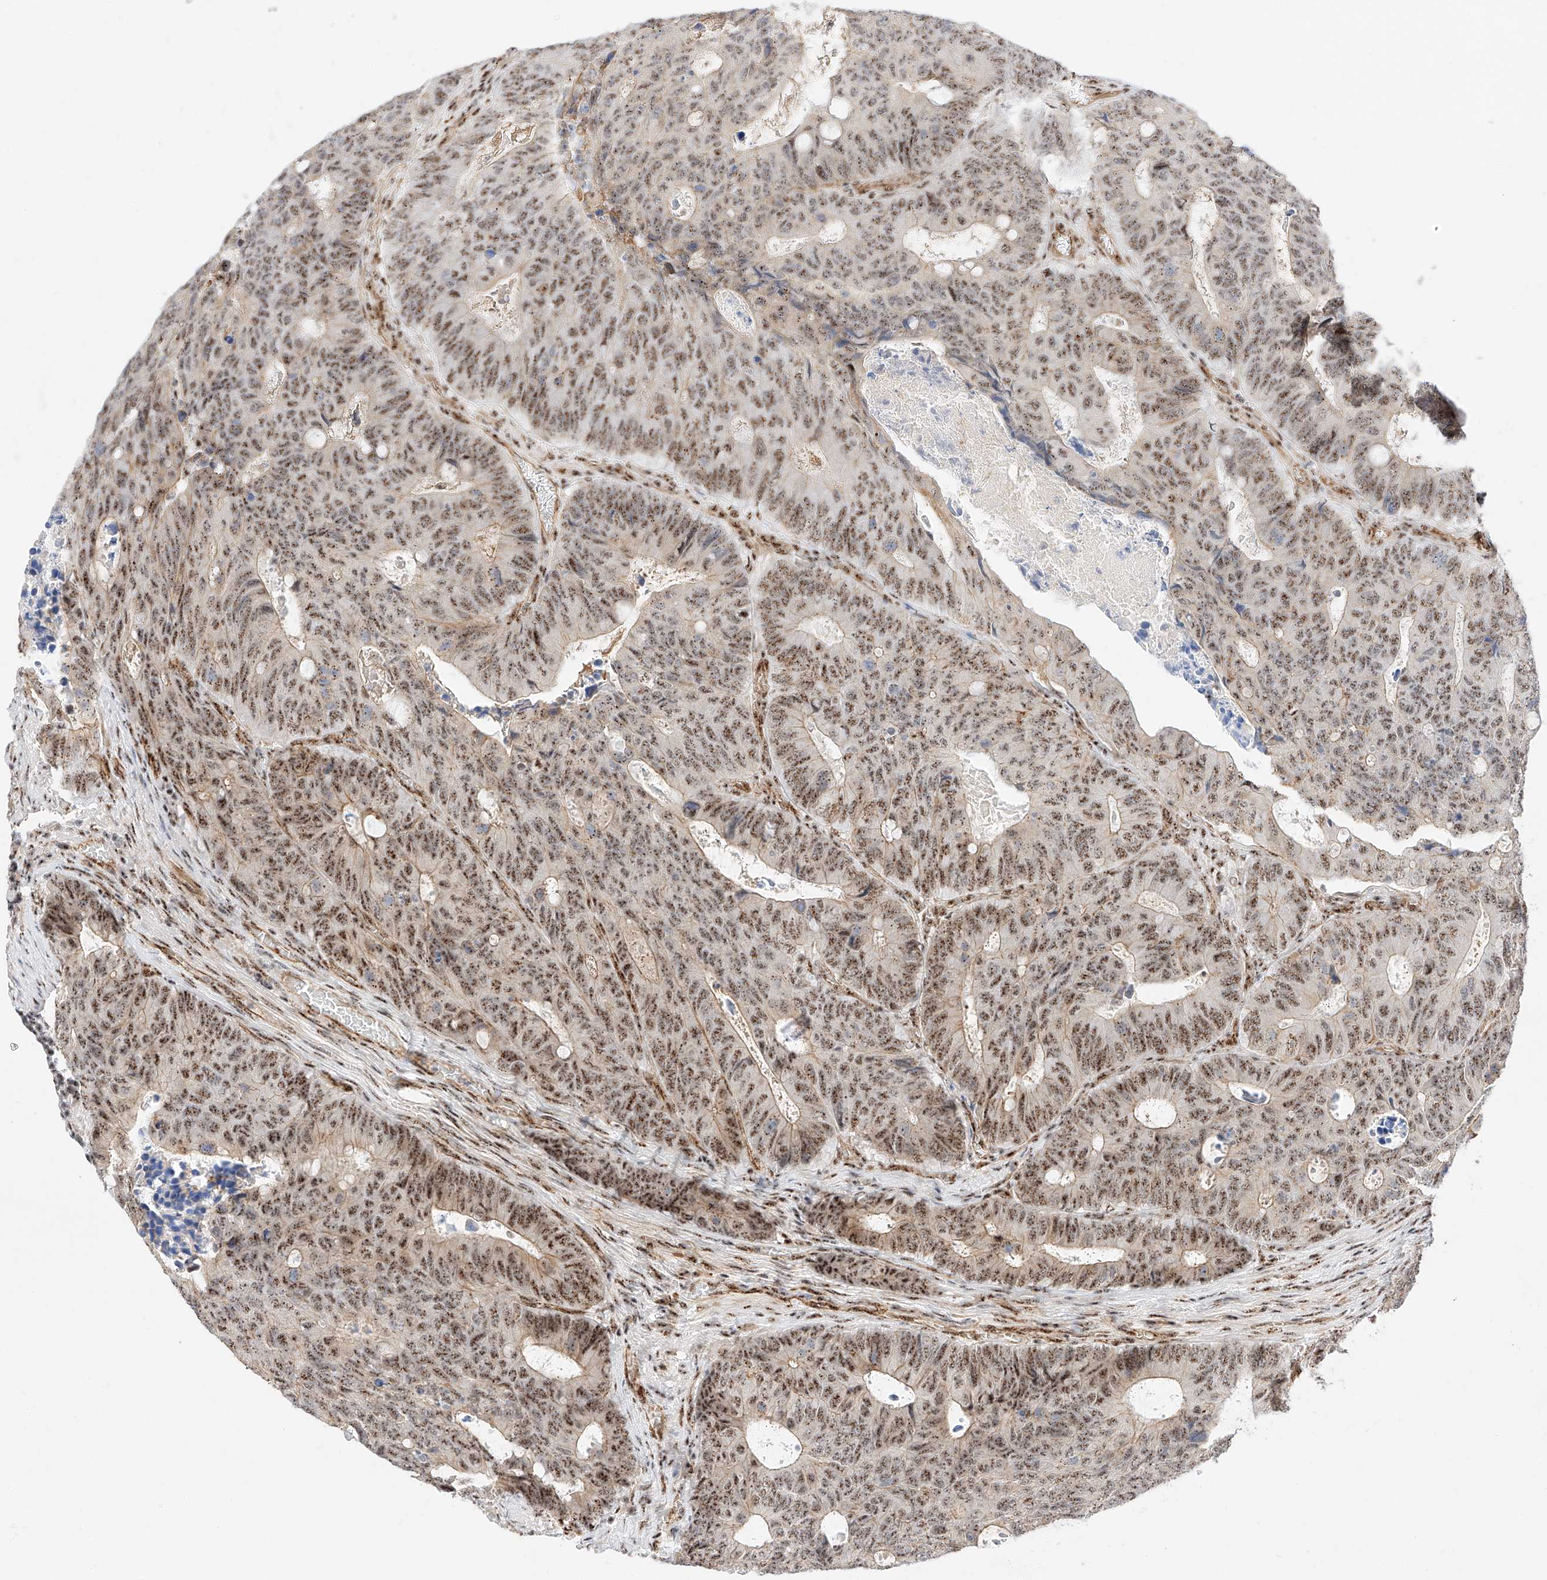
{"staining": {"intensity": "strong", "quantity": ">75%", "location": "nuclear"}, "tissue": "colorectal cancer", "cell_type": "Tumor cells", "image_type": "cancer", "snomed": [{"axis": "morphology", "description": "Adenocarcinoma, NOS"}, {"axis": "topography", "description": "Colon"}], "caption": "IHC image of neoplastic tissue: human colorectal cancer (adenocarcinoma) stained using immunohistochemistry reveals high levels of strong protein expression localized specifically in the nuclear of tumor cells, appearing as a nuclear brown color.", "gene": "ATXN7L2", "patient": {"sex": "male", "age": 87}}